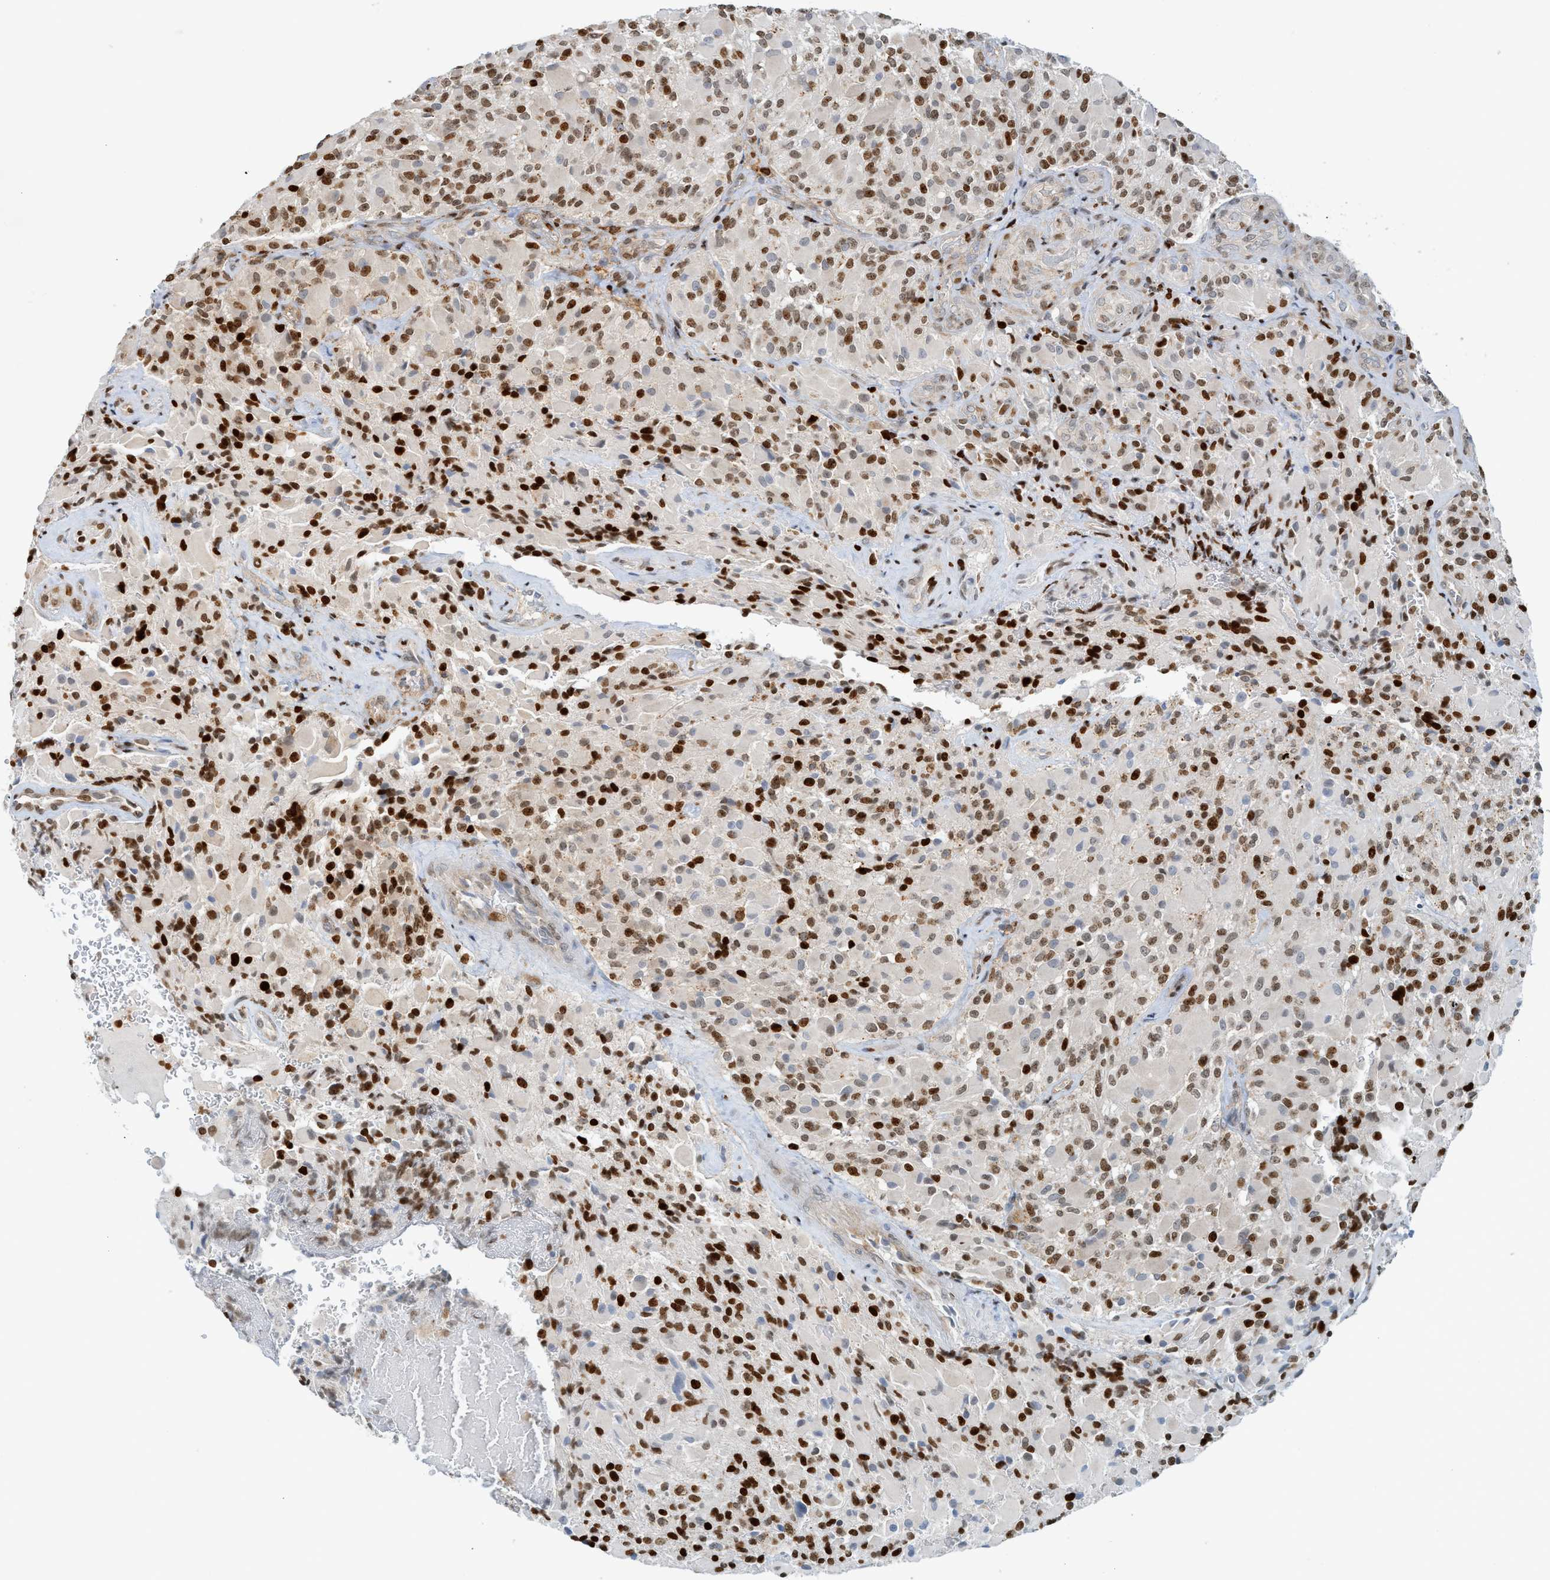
{"staining": {"intensity": "strong", "quantity": ">75%", "location": "nuclear"}, "tissue": "glioma", "cell_type": "Tumor cells", "image_type": "cancer", "snomed": [{"axis": "morphology", "description": "Glioma, malignant, High grade"}, {"axis": "topography", "description": "Brain"}], "caption": "Immunohistochemical staining of glioma shows high levels of strong nuclear protein positivity in approximately >75% of tumor cells.", "gene": "SH3D19", "patient": {"sex": "male", "age": 71}}